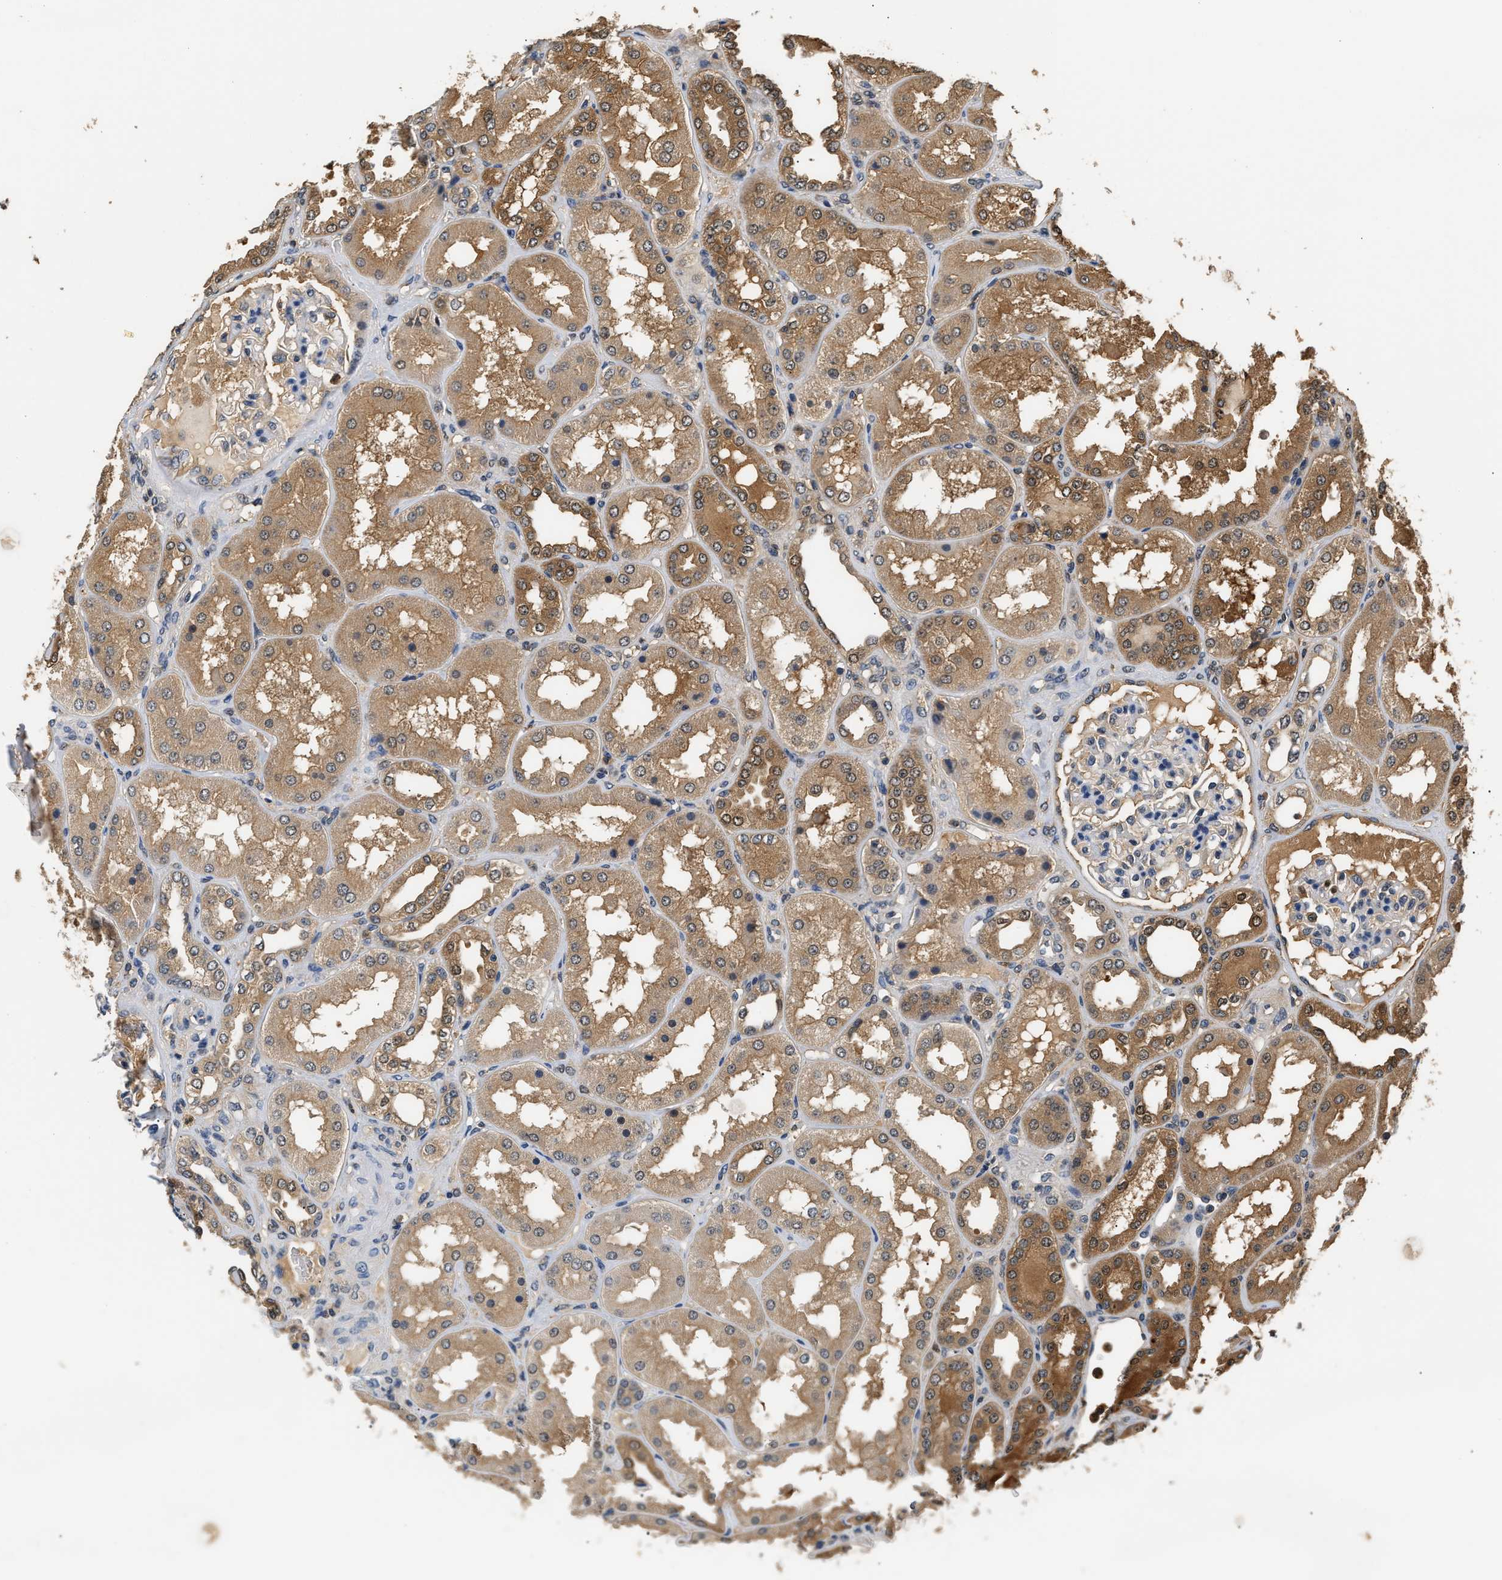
{"staining": {"intensity": "weak", "quantity": "<25%", "location": "cytoplasmic/membranous"}, "tissue": "kidney", "cell_type": "Cells in glomeruli", "image_type": "normal", "snomed": [{"axis": "morphology", "description": "Normal tissue, NOS"}, {"axis": "topography", "description": "Kidney"}], "caption": "Human kidney stained for a protein using immunohistochemistry (IHC) exhibits no positivity in cells in glomeruli.", "gene": "GPI", "patient": {"sex": "female", "age": 56}}